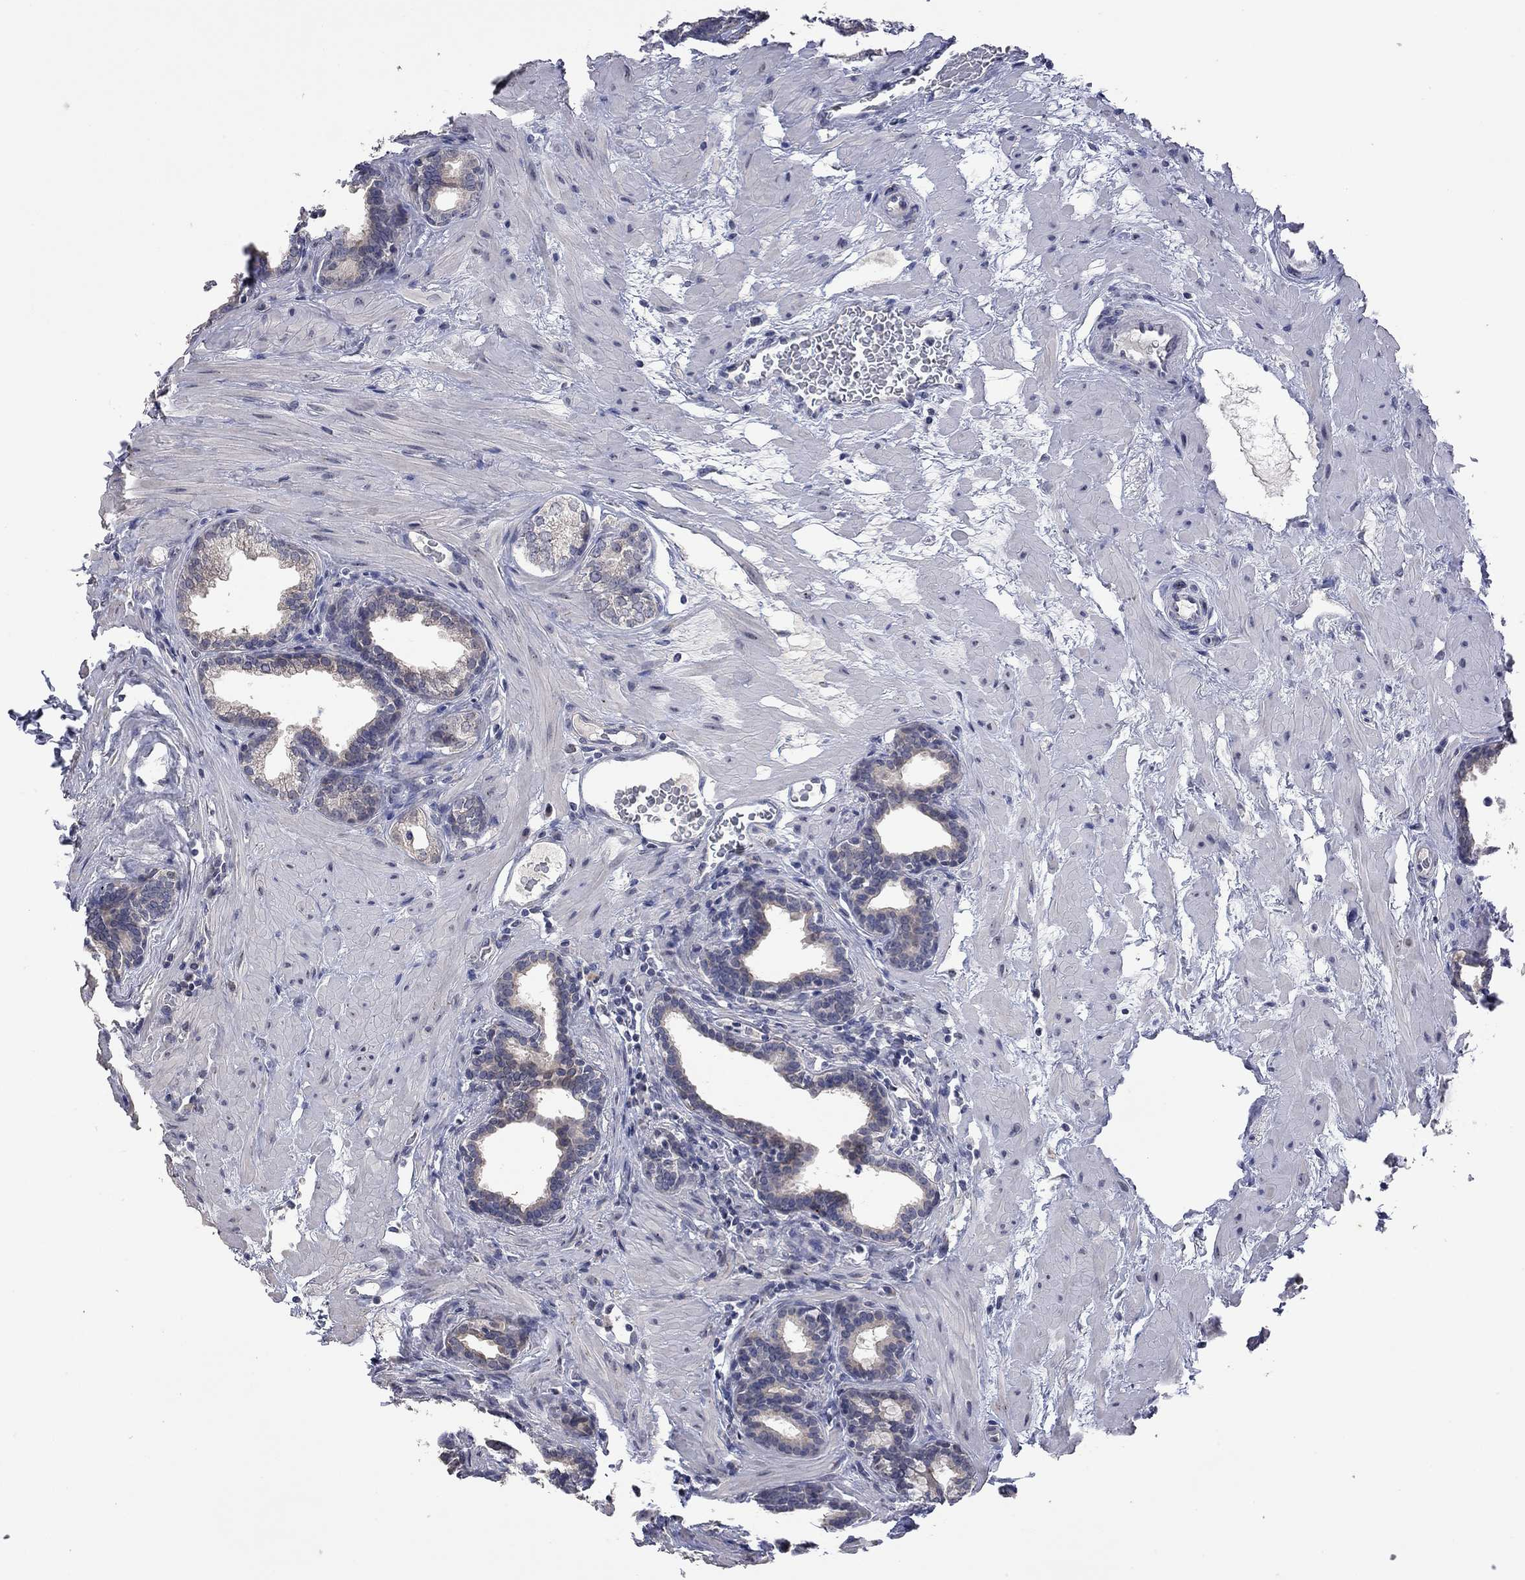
{"staining": {"intensity": "weak", "quantity": "<25%", "location": "cytoplasmic/membranous"}, "tissue": "prostate", "cell_type": "Glandular cells", "image_type": "normal", "snomed": [{"axis": "morphology", "description": "Normal tissue, NOS"}, {"axis": "topography", "description": "Prostate"}], "caption": "High power microscopy histopathology image of an immunohistochemistry photomicrograph of benign prostate, revealing no significant staining in glandular cells.", "gene": "FABP12", "patient": {"sex": "male", "age": 37}}